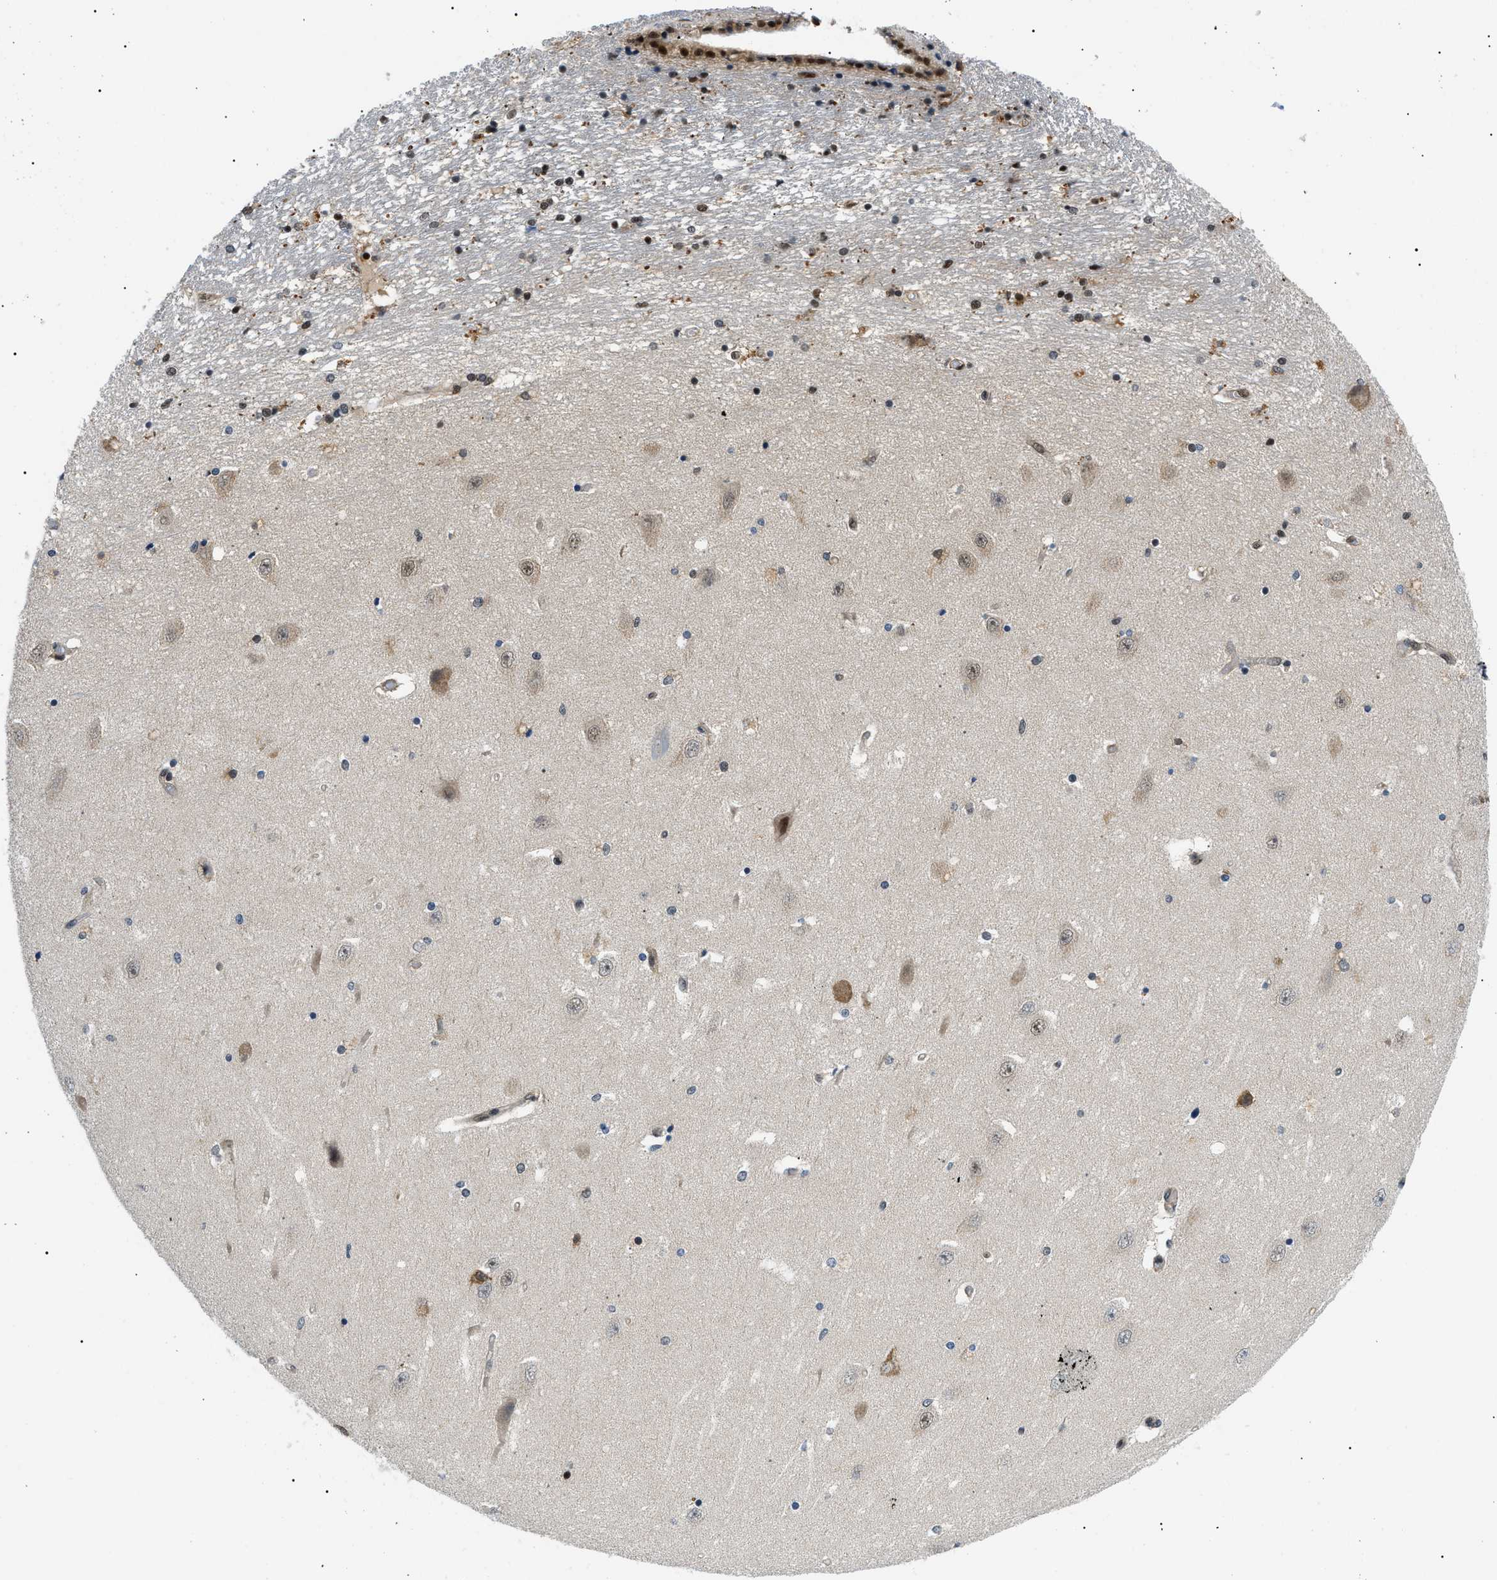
{"staining": {"intensity": "moderate", "quantity": "<25%", "location": "nuclear"}, "tissue": "hippocampus", "cell_type": "Glial cells", "image_type": "normal", "snomed": [{"axis": "morphology", "description": "Normal tissue, NOS"}, {"axis": "topography", "description": "Hippocampus"}], "caption": "Glial cells display low levels of moderate nuclear staining in approximately <25% of cells in normal hippocampus.", "gene": "CWC25", "patient": {"sex": "female", "age": 54}}